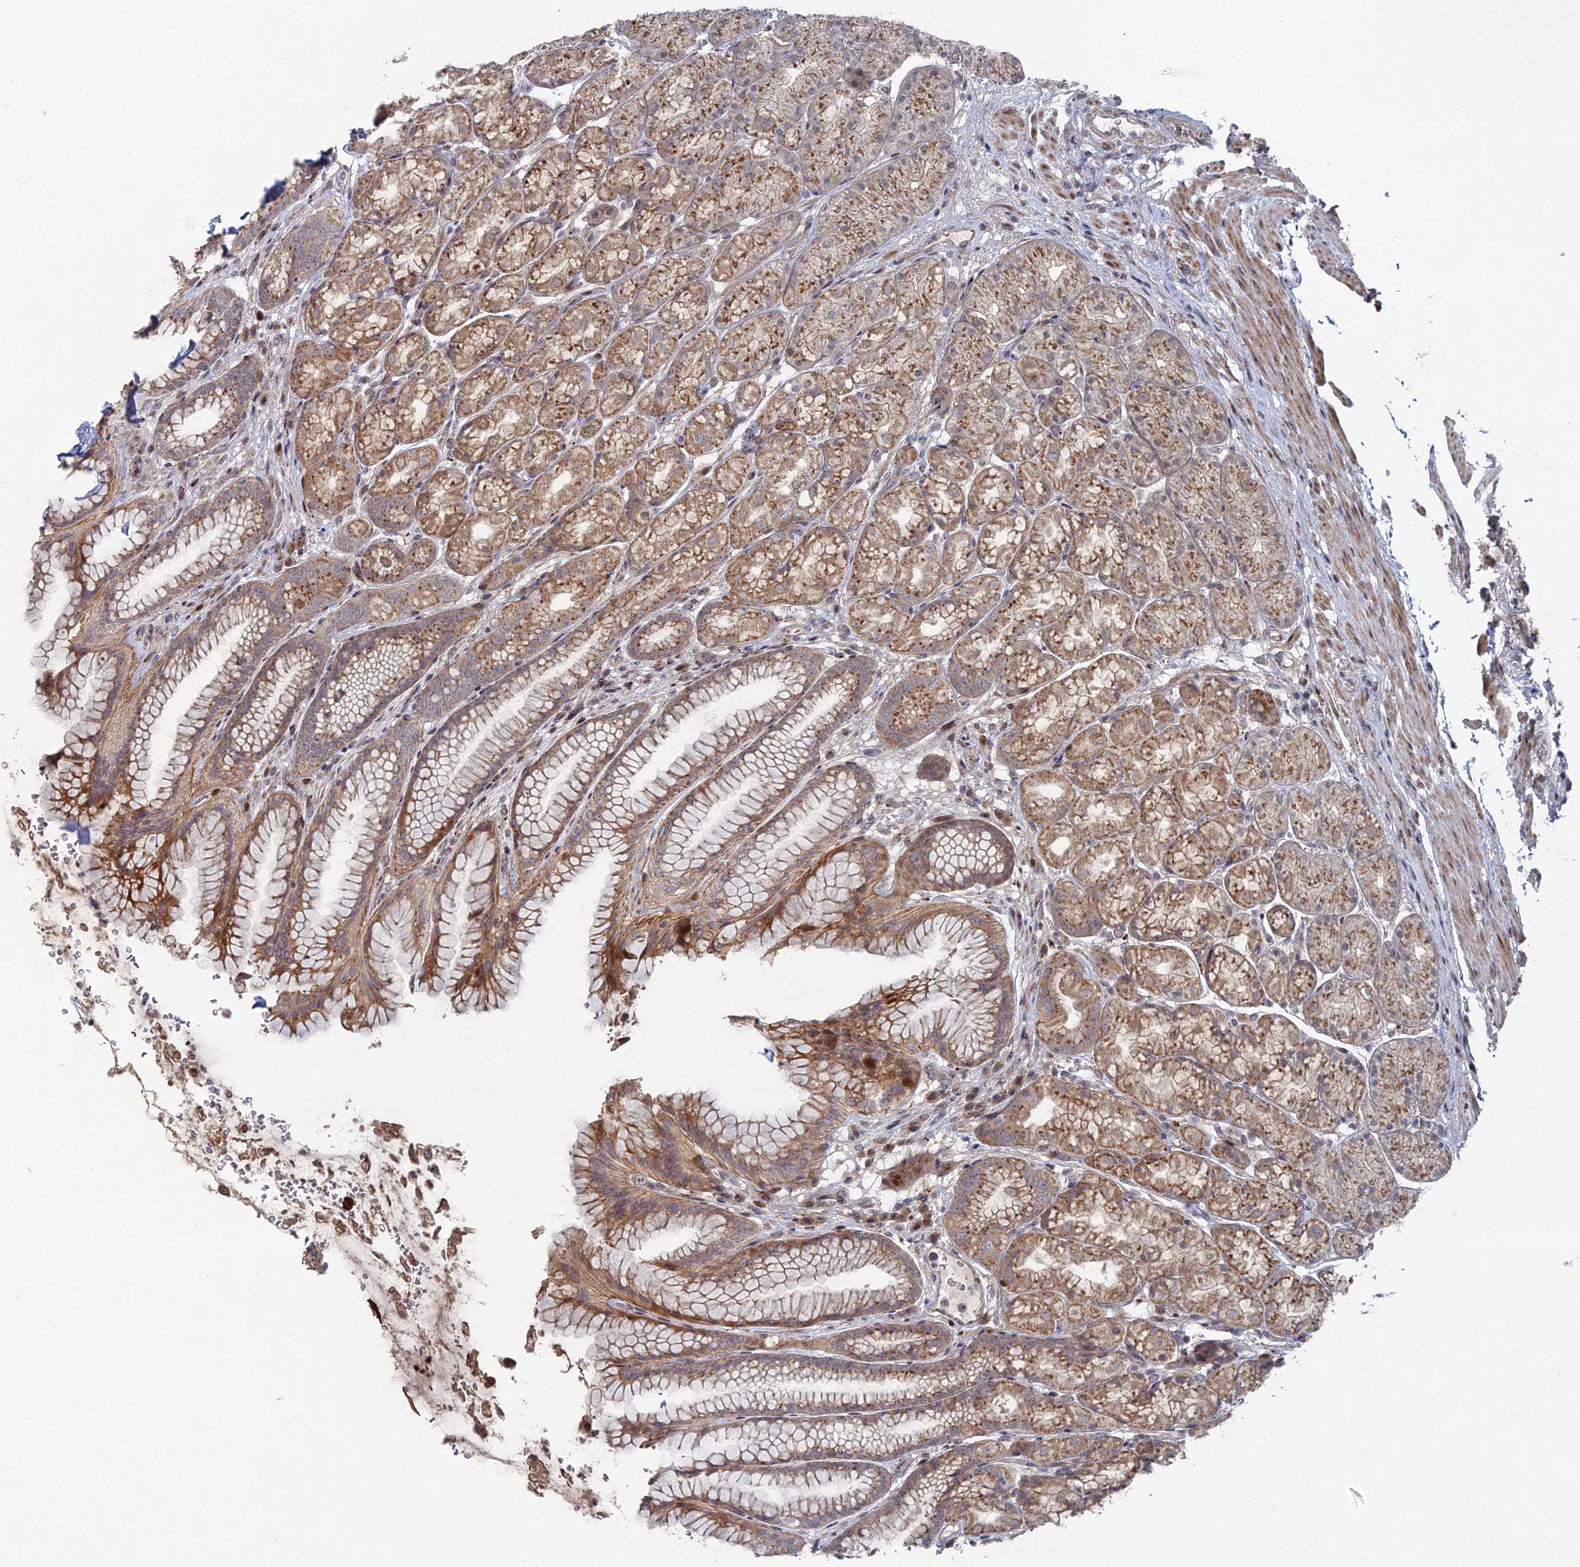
{"staining": {"intensity": "moderate", "quantity": ">75%", "location": "cytoplasmic/membranous"}, "tissue": "stomach", "cell_type": "Glandular cells", "image_type": "normal", "snomed": [{"axis": "morphology", "description": "Normal tissue, NOS"}, {"axis": "topography", "description": "Stomach"}], "caption": "Protein expression analysis of normal stomach displays moderate cytoplasmic/membranous positivity in about >75% of glandular cells. (Stains: DAB (3,3'-diaminobenzidine) in brown, nuclei in blue, Microscopy: brightfield microscopy at high magnification).", "gene": "SGMS1", "patient": {"sex": "male", "age": 63}}